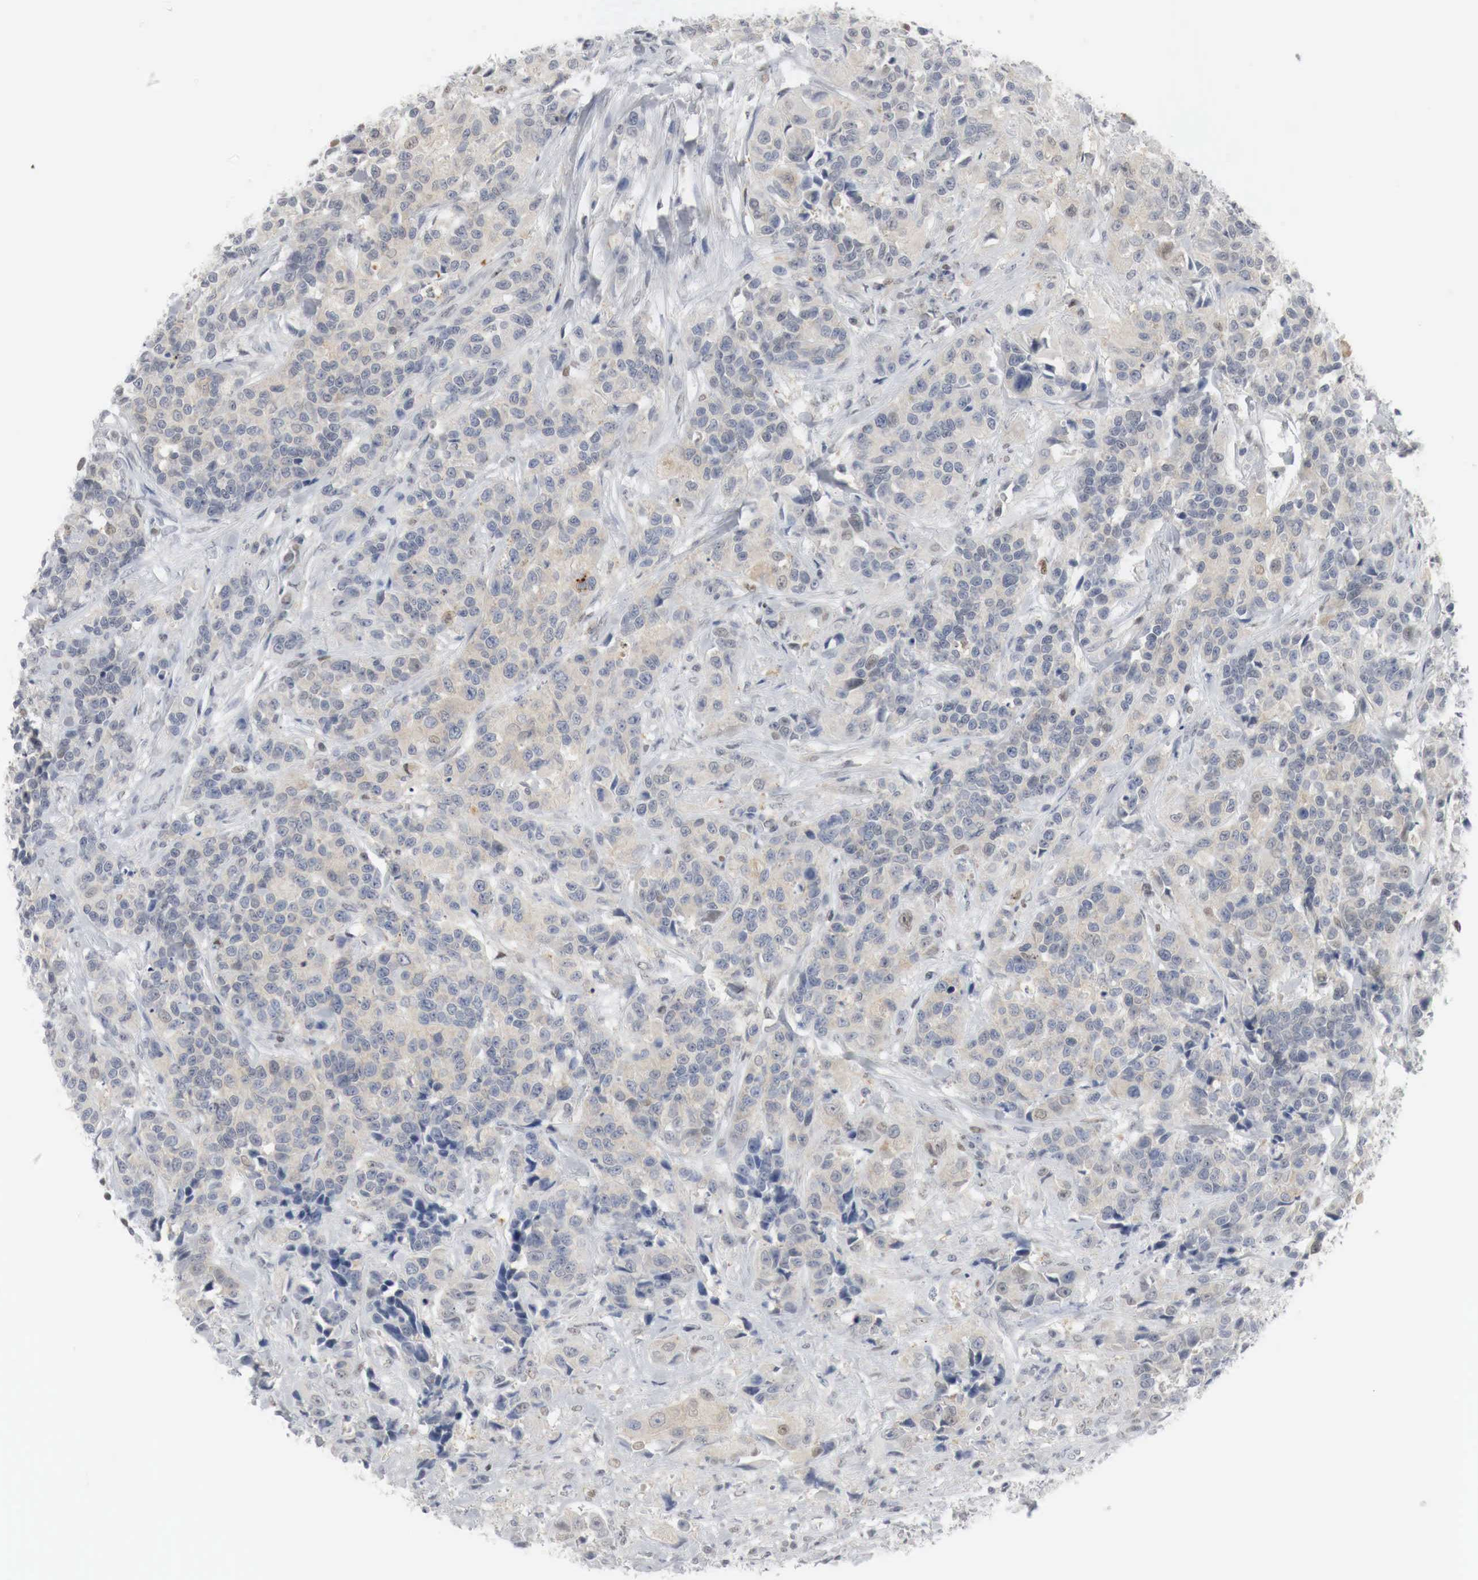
{"staining": {"intensity": "weak", "quantity": "25%-75%", "location": "cytoplasmic/membranous,nuclear"}, "tissue": "urothelial cancer", "cell_type": "Tumor cells", "image_type": "cancer", "snomed": [{"axis": "morphology", "description": "Urothelial carcinoma, High grade"}, {"axis": "topography", "description": "Urinary bladder"}], "caption": "High-grade urothelial carcinoma stained with DAB (3,3'-diaminobenzidine) IHC shows low levels of weak cytoplasmic/membranous and nuclear positivity in approximately 25%-75% of tumor cells. Immunohistochemistry stains the protein of interest in brown and the nuclei are stained blue.", "gene": "MYC", "patient": {"sex": "female", "age": 81}}